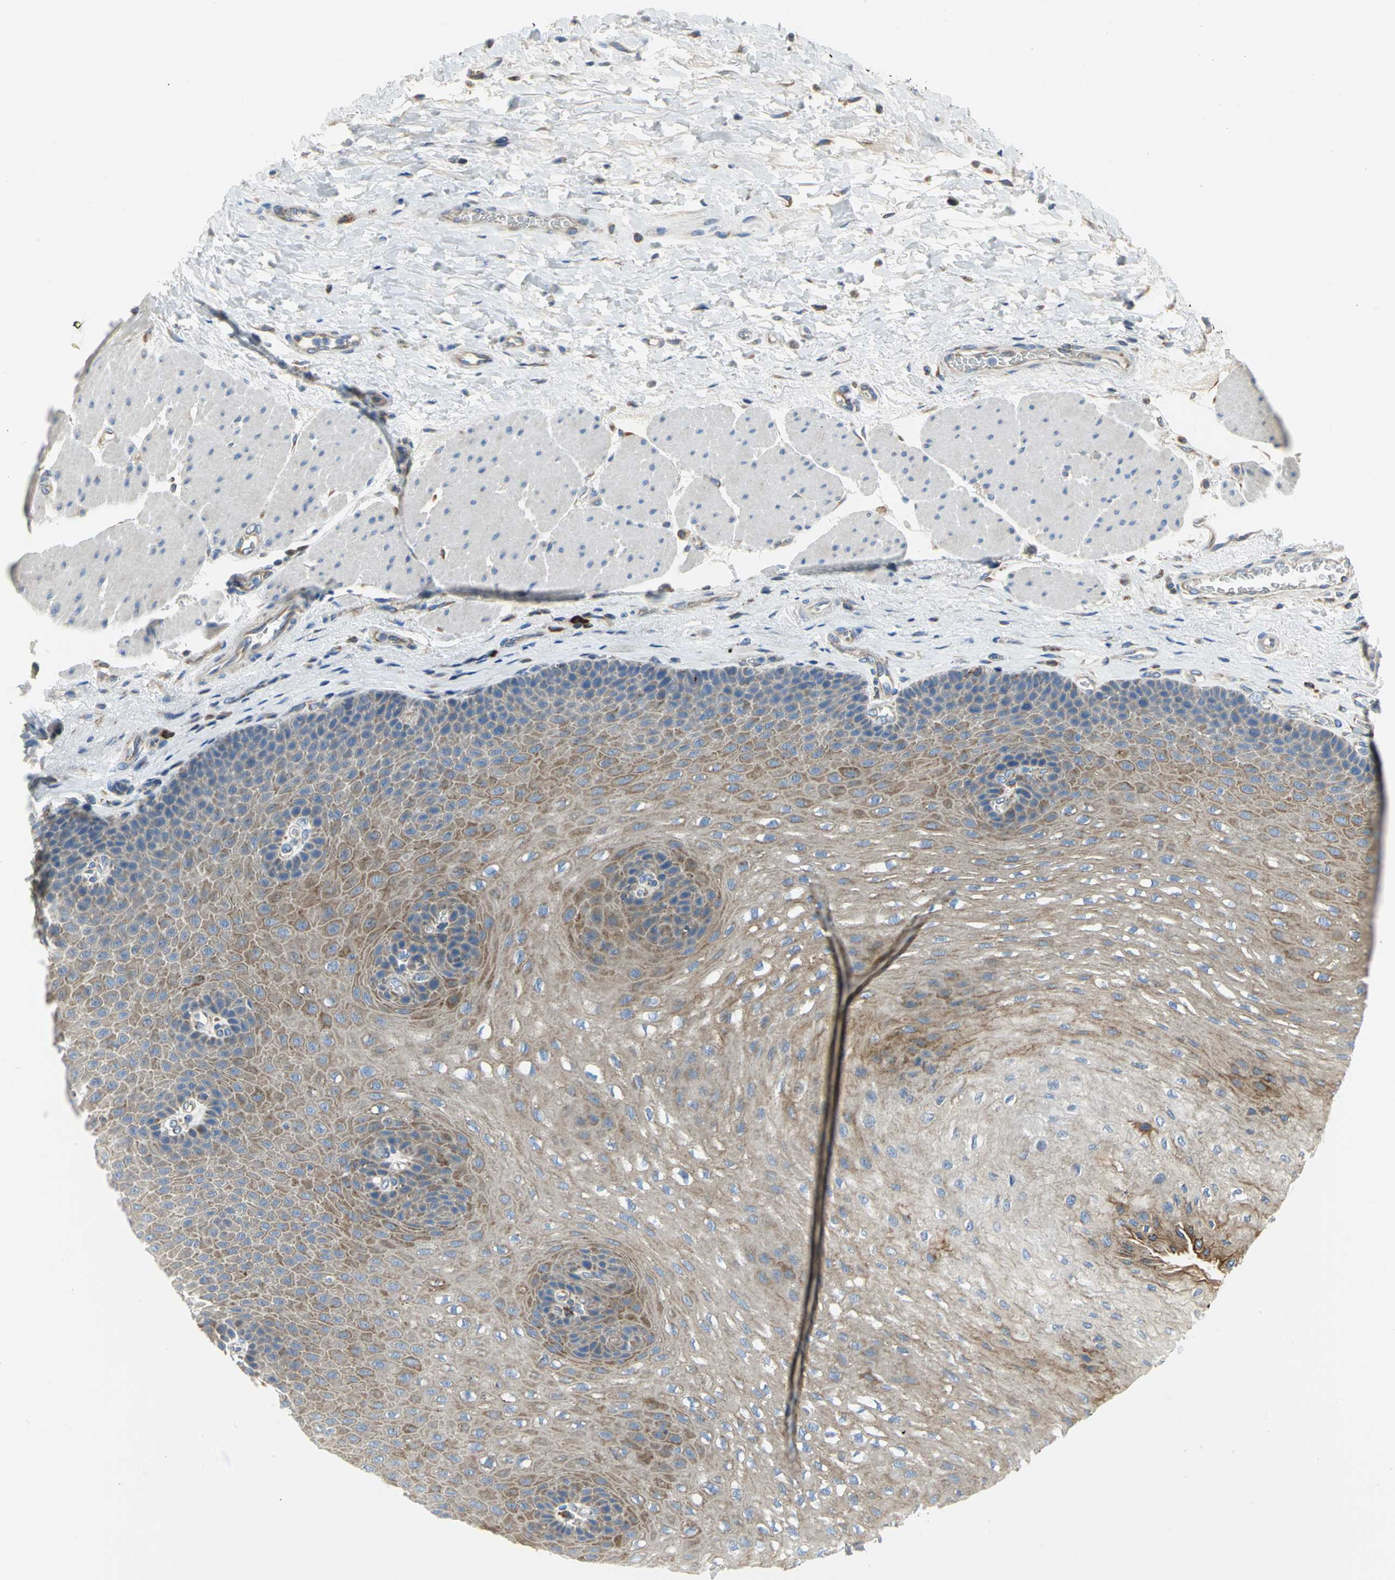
{"staining": {"intensity": "moderate", "quantity": ">75%", "location": "cytoplasmic/membranous"}, "tissue": "esophagus", "cell_type": "Squamous epithelial cells", "image_type": "normal", "snomed": [{"axis": "morphology", "description": "Normal tissue, NOS"}, {"axis": "topography", "description": "Esophagus"}], "caption": "Protein expression analysis of unremarkable esophagus exhibits moderate cytoplasmic/membranous expression in about >75% of squamous epithelial cells. (Brightfield microscopy of DAB IHC at high magnification).", "gene": "TULP4", "patient": {"sex": "female", "age": 72}}